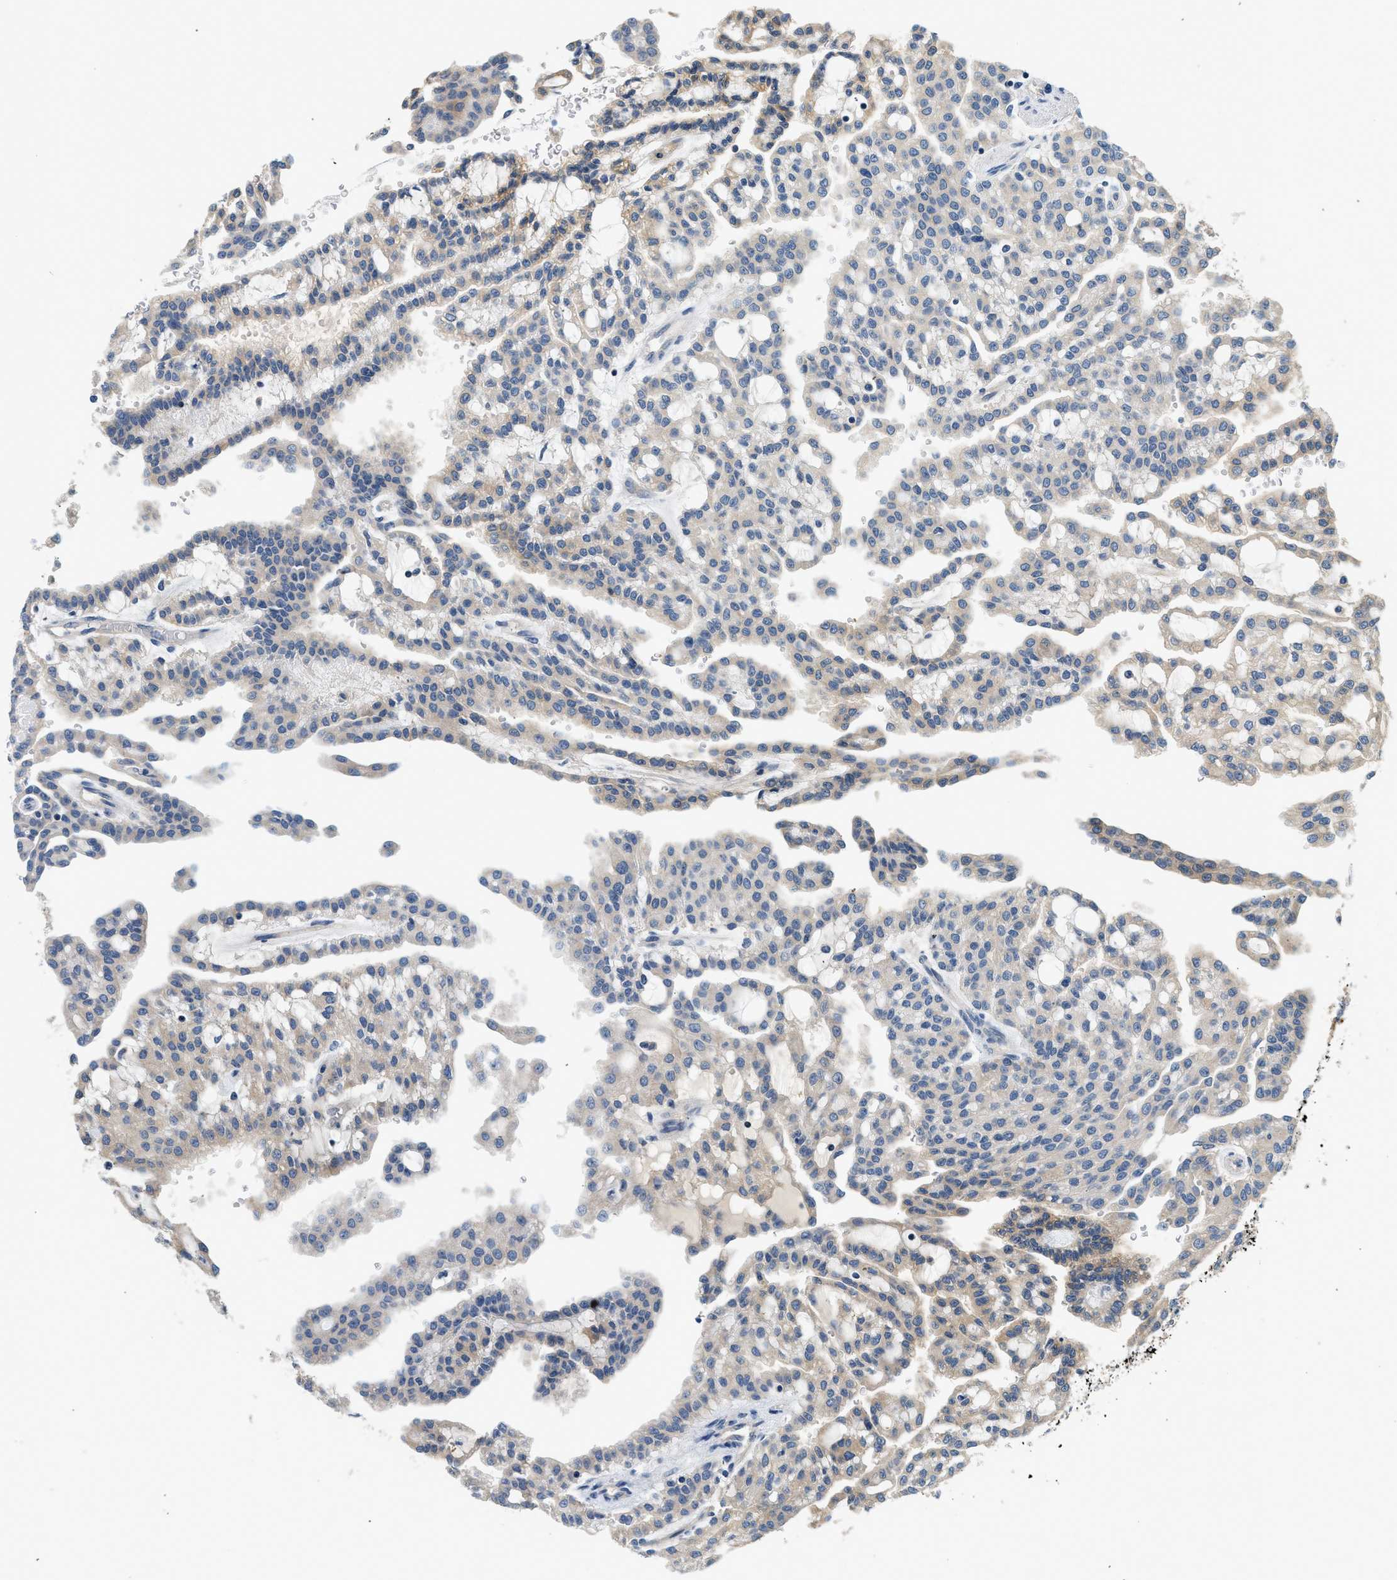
{"staining": {"intensity": "weak", "quantity": "<25%", "location": "cytoplasmic/membranous"}, "tissue": "renal cancer", "cell_type": "Tumor cells", "image_type": "cancer", "snomed": [{"axis": "morphology", "description": "Adenocarcinoma, NOS"}, {"axis": "topography", "description": "Kidney"}], "caption": "This image is of renal cancer stained with immunohistochemistry to label a protein in brown with the nuclei are counter-stained blue. There is no staining in tumor cells.", "gene": "SLC35E1", "patient": {"sex": "male", "age": 63}}